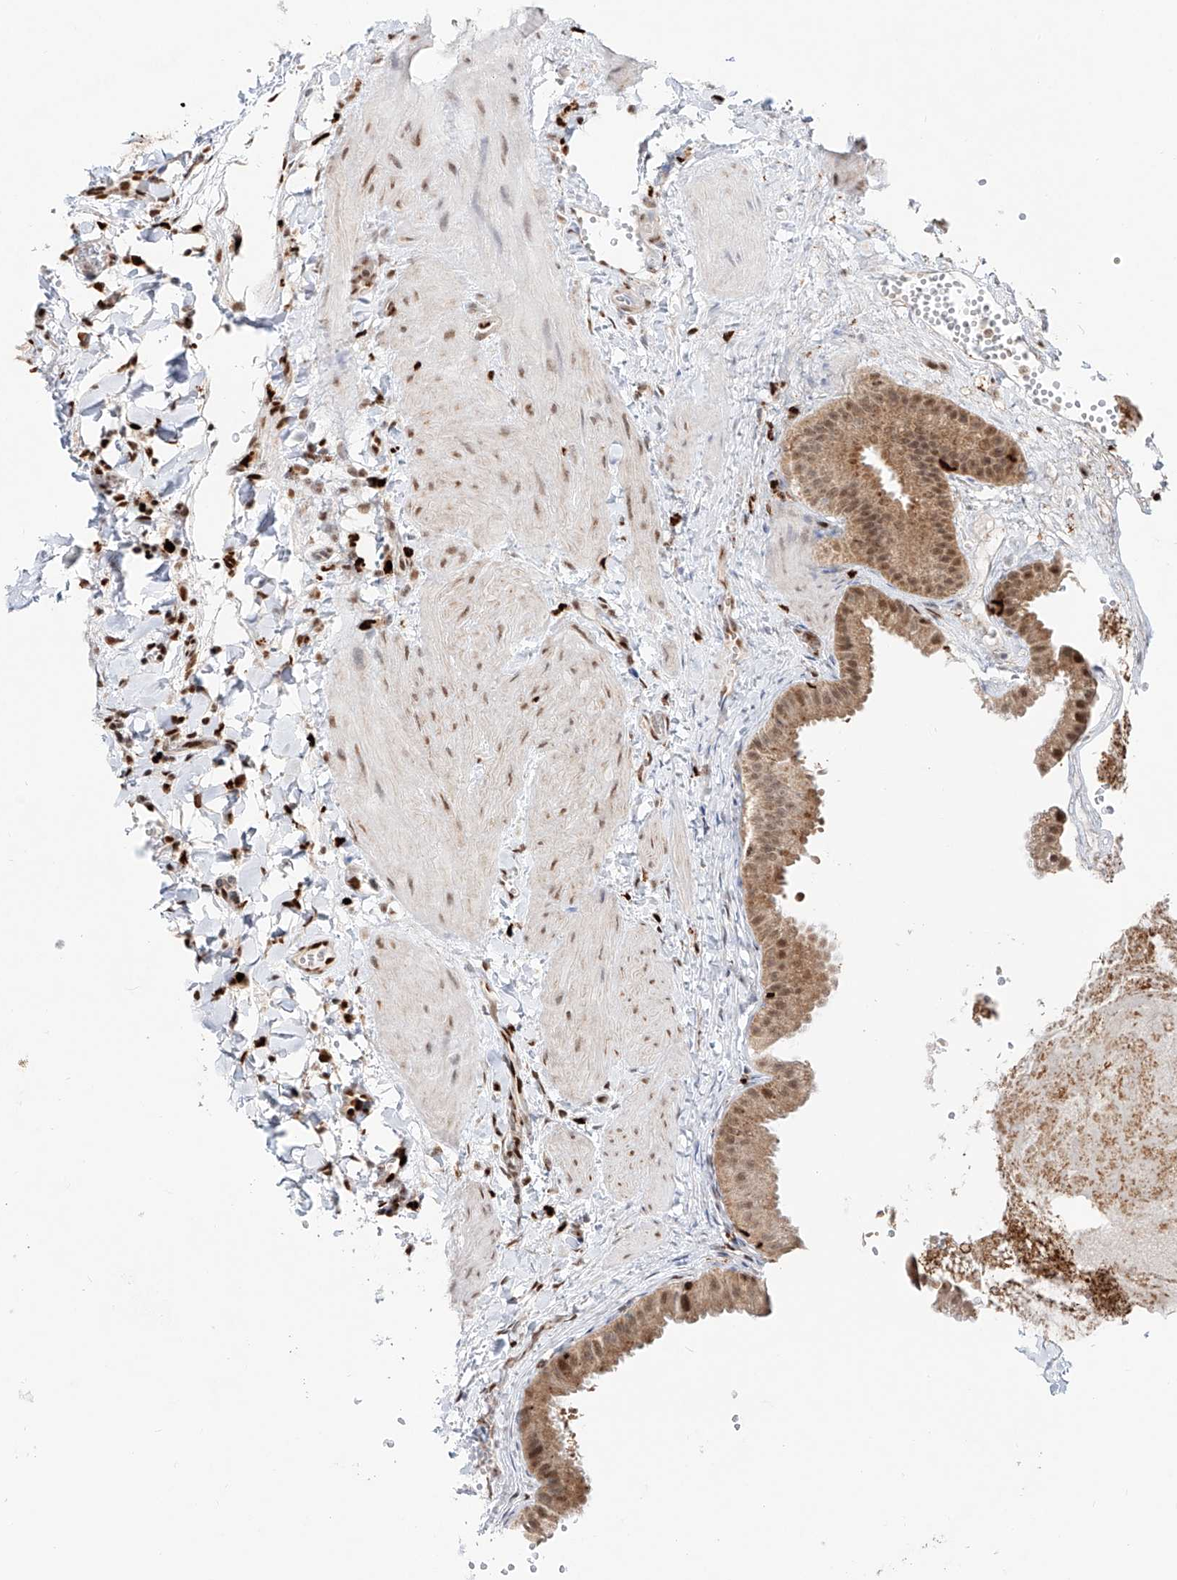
{"staining": {"intensity": "moderate", "quantity": ">75%", "location": "cytoplasmic/membranous,nuclear"}, "tissue": "gallbladder", "cell_type": "Glandular cells", "image_type": "normal", "snomed": [{"axis": "morphology", "description": "Normal tissue, NOS"}, {"axis": "topography", "description": "Gallbladder"}], "caption": "This image demonstrates immunohistochemistry staining of unremarkable gallbladder, with medium moderate cytoplasmic/membranous,nuclear positivity in approximately >75% of glandular cells.", "gene": "DZIP1L", "patient": {"sex": "male", "age": 55}}